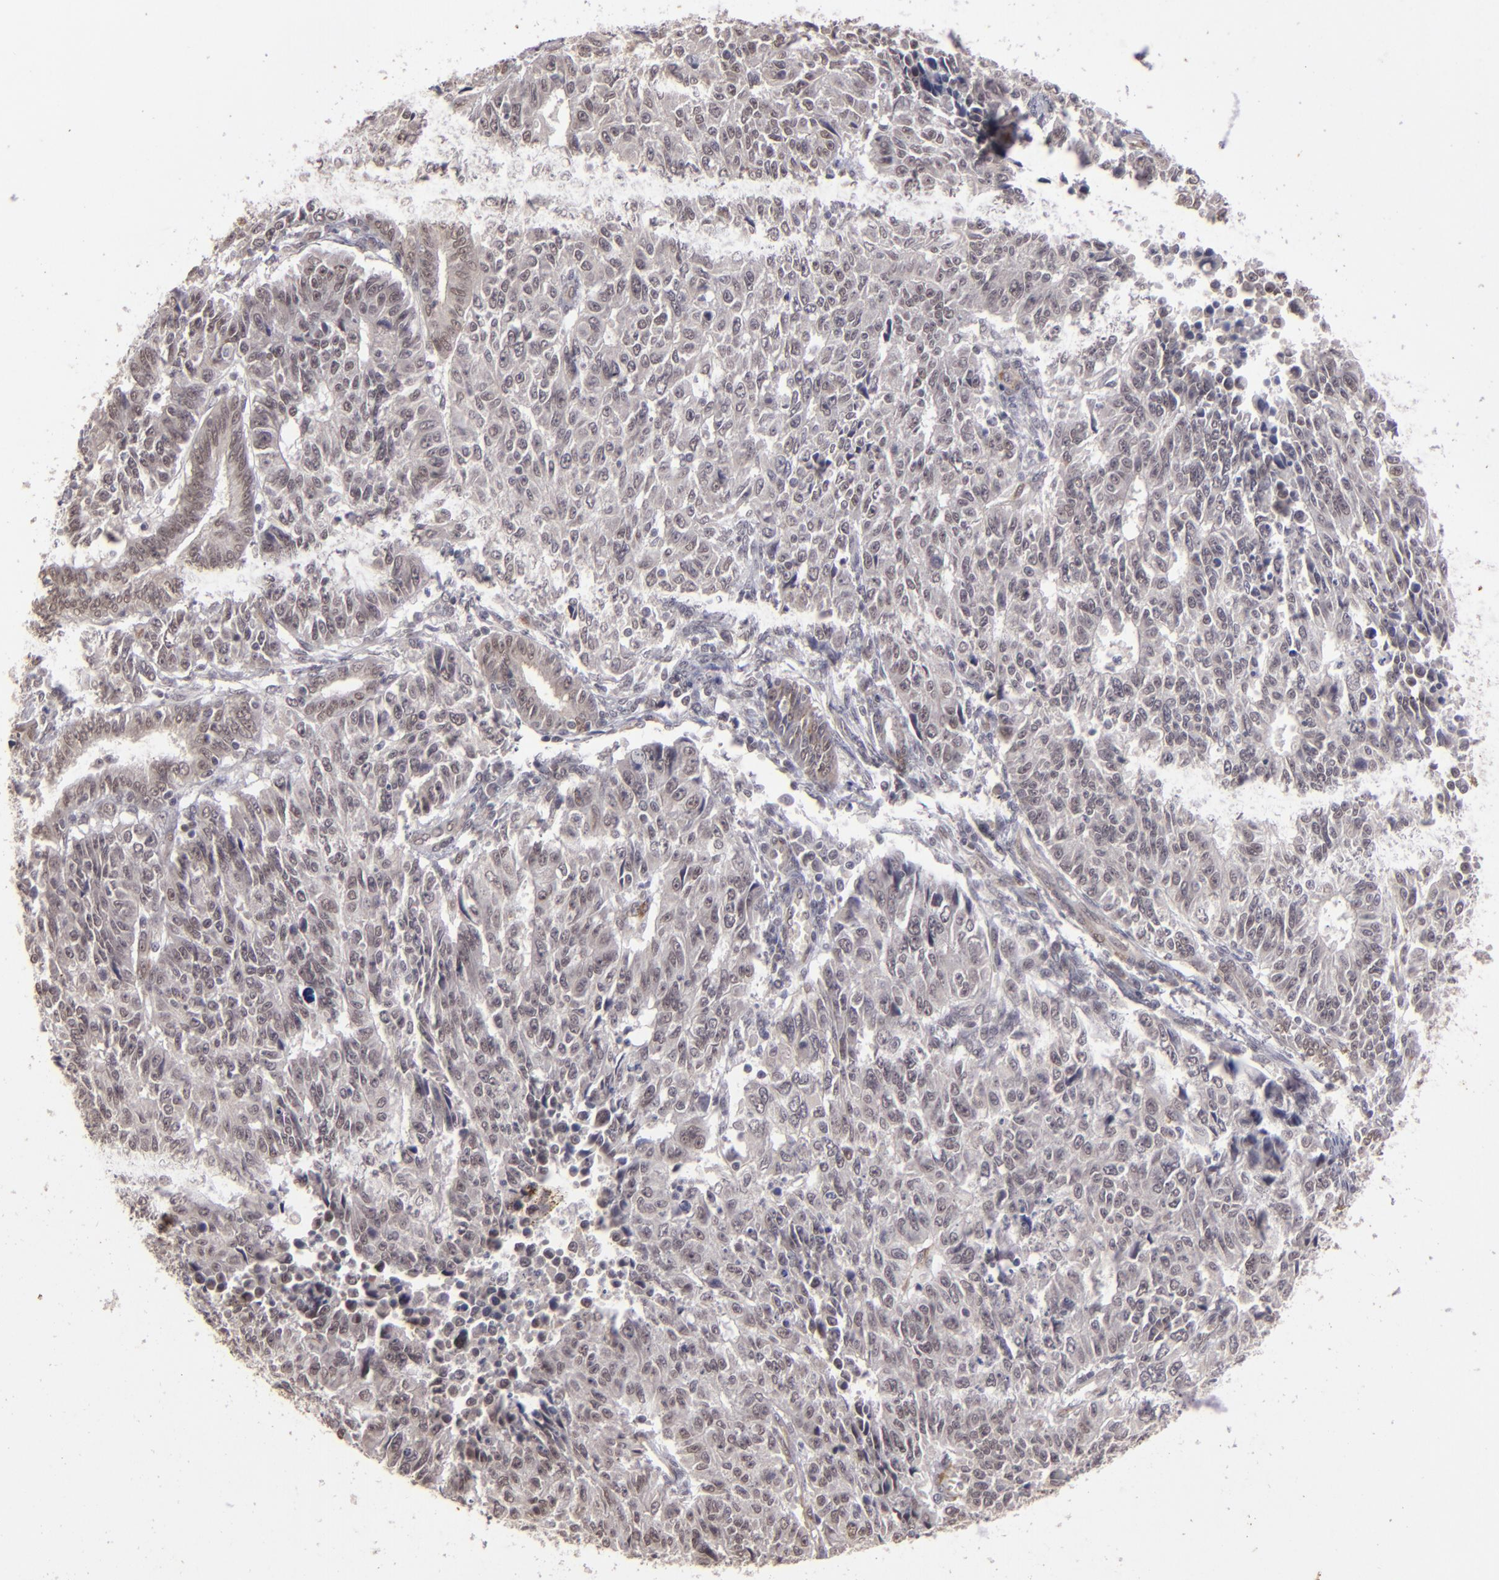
{"staining": {"intensity": "negative", "quantity": "none", "location": "none"}, "tissue": "endometrial cancer", "cell_type": "Tumor cells", "image_type": "cancer", "snomed": [{"axis": "morphology", "description": "Adenocarcinoma, NOS"}, {"axis": "topography", "description": "Endometrium"}], "caption": "A high-resolution histopathology image shows immunohistochemistry staining of endometrial adenocarcinoma, which exhibits no significant staining in tumor cells.", "gene": "DFFA", "patient": {"sex": "female", "age": 42}}